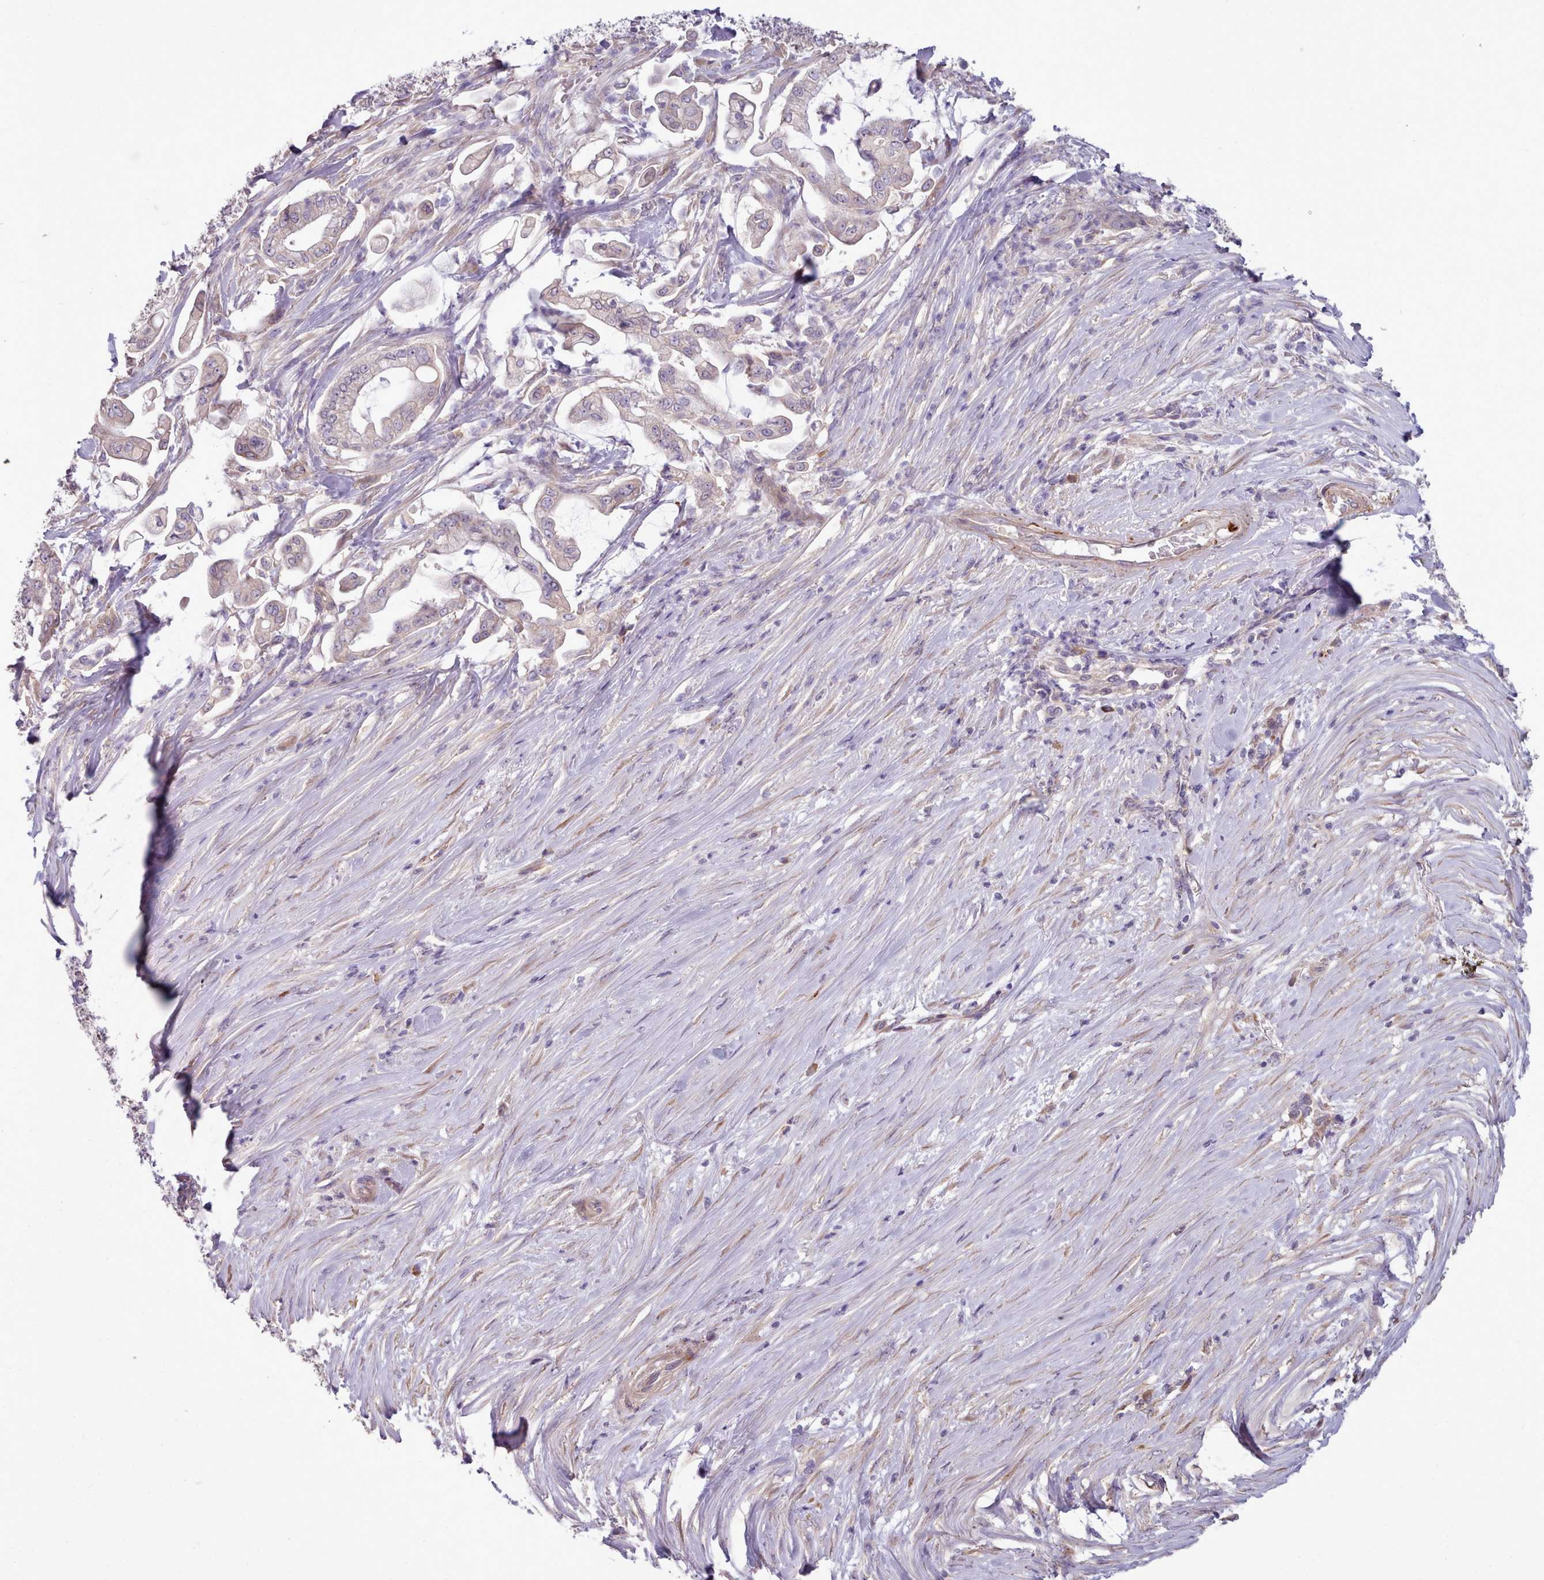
{"staining": {"intensity": "weak", "quantity": "<25%", "location": "cytoplasmic/membranous"}, "tissue": "pancreatic cancer", "cell_type": "Tumor cells", "image_type": "cancer", "snomed": [{"axis": "morphology", "description": "Adenocarcinoma, NOS"}, {"axis": "topography", "description": "Pancreas"}], "caption": "Micrograph shows no protein staining in tumor cells of pancreatic cancer tissue.", "gene": "DPF1", "patient": {"sex": "female", "age": 69}}